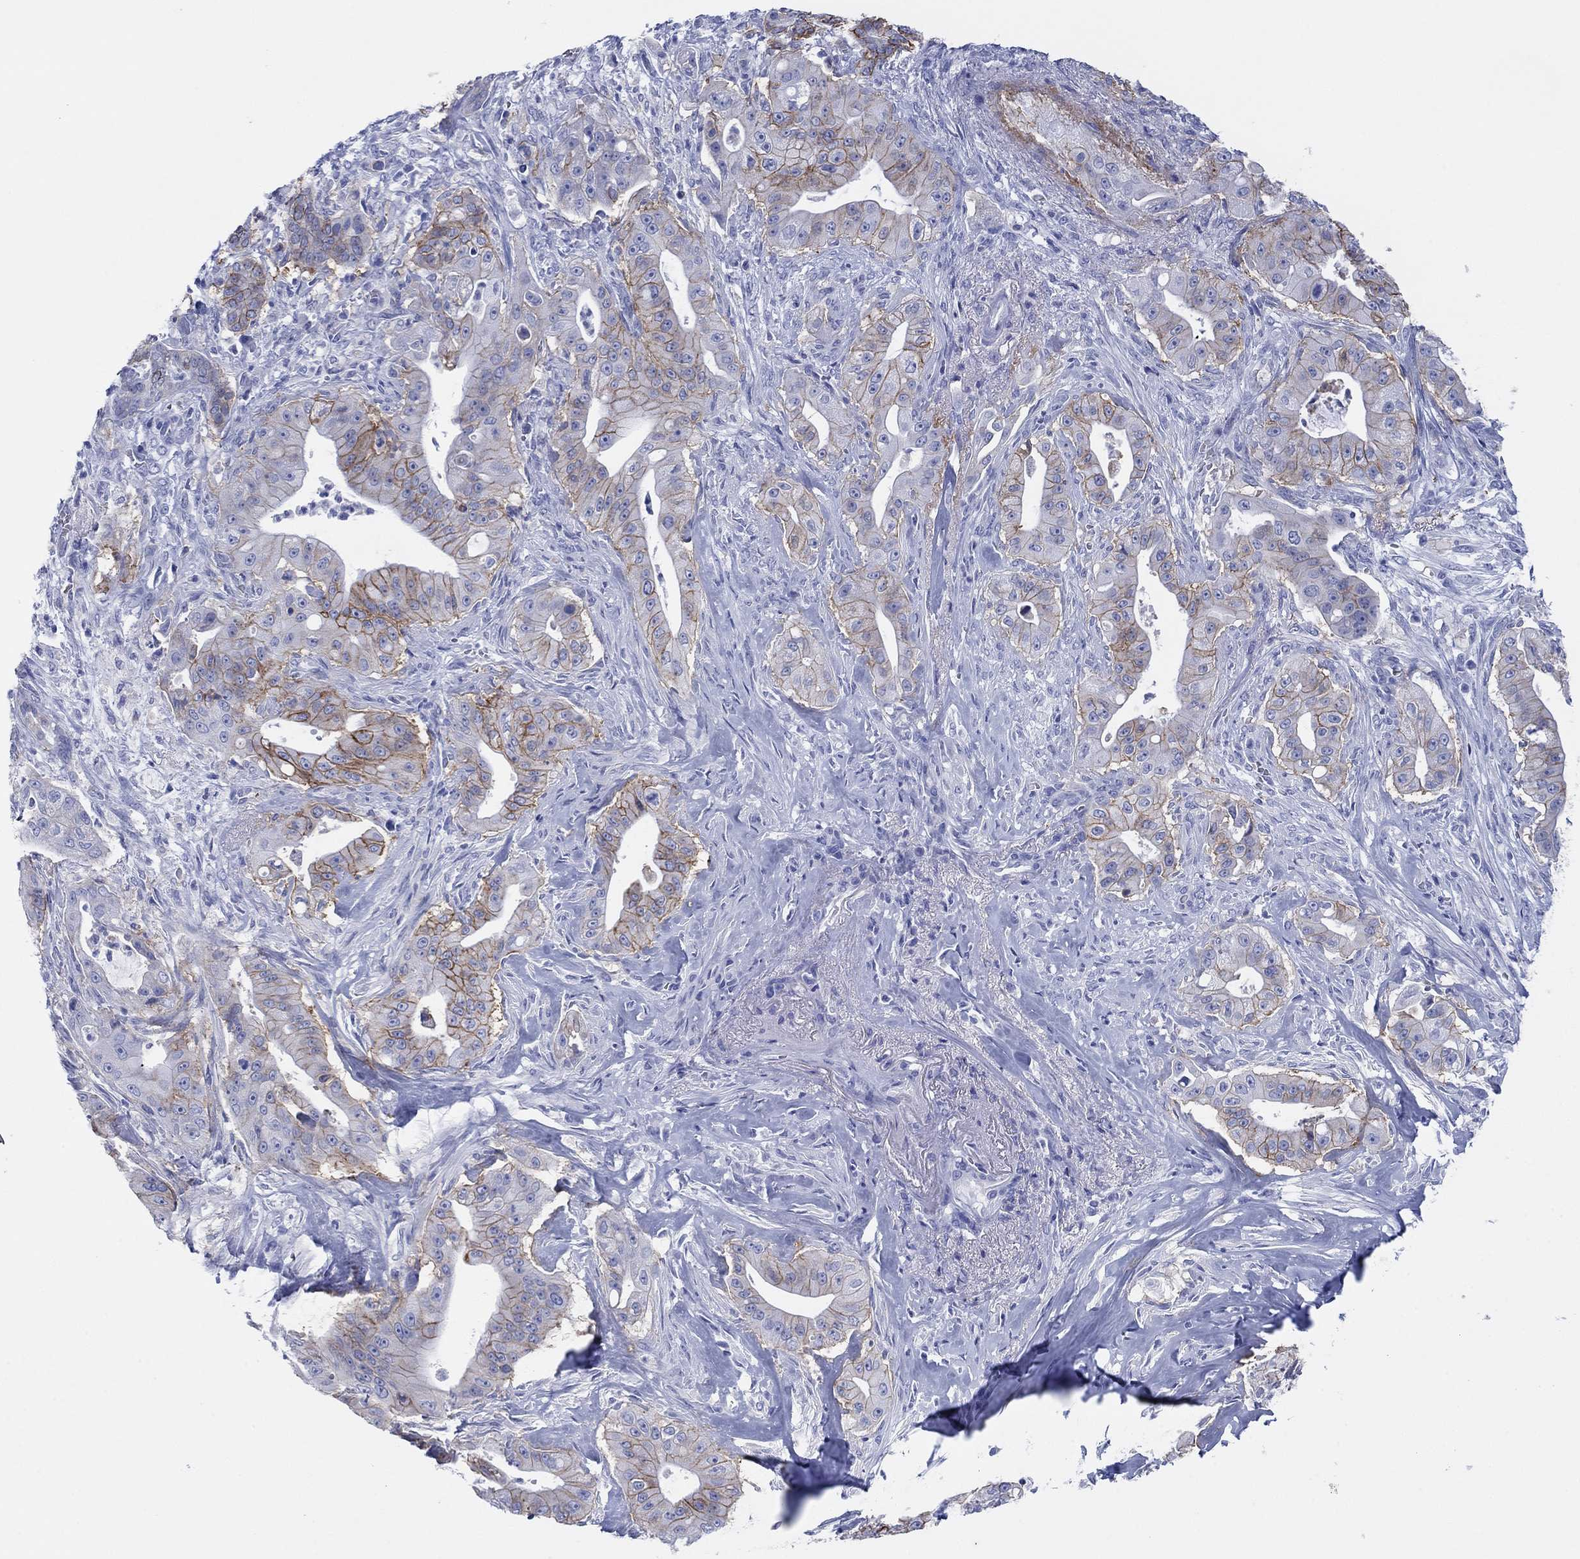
{"staining": {"intensity": "strong", "quantity": "25%-75%", "location": "cytoplasmic/membranous"}, "tissue": "pancreatic cancer", "cell_type": "Tumor cells", "image_type": "cancer", "snomed": [{"axis": "morphology", "description": "Normal tissue, NOS"}, {"axis": "morphology", "description": "Inflammation, NOS"}, {"axis": "morphology", "description": "Adenocarcinoma, NOS"}, {"axis": "topography", "description": "Pancreas"}], "caption": "An IHC micrograph of neoplastic tissue is shown. Protein staining in brown highlights strong cytoplasmic/membranous positivity in pancreatic cancer (adenocarcinoma) within tumor cells. (DAB IHC with brightfield microscopy, high magnification).", "gene": "ATP1B1", "patient": {"sex": "male", "age": 57}}